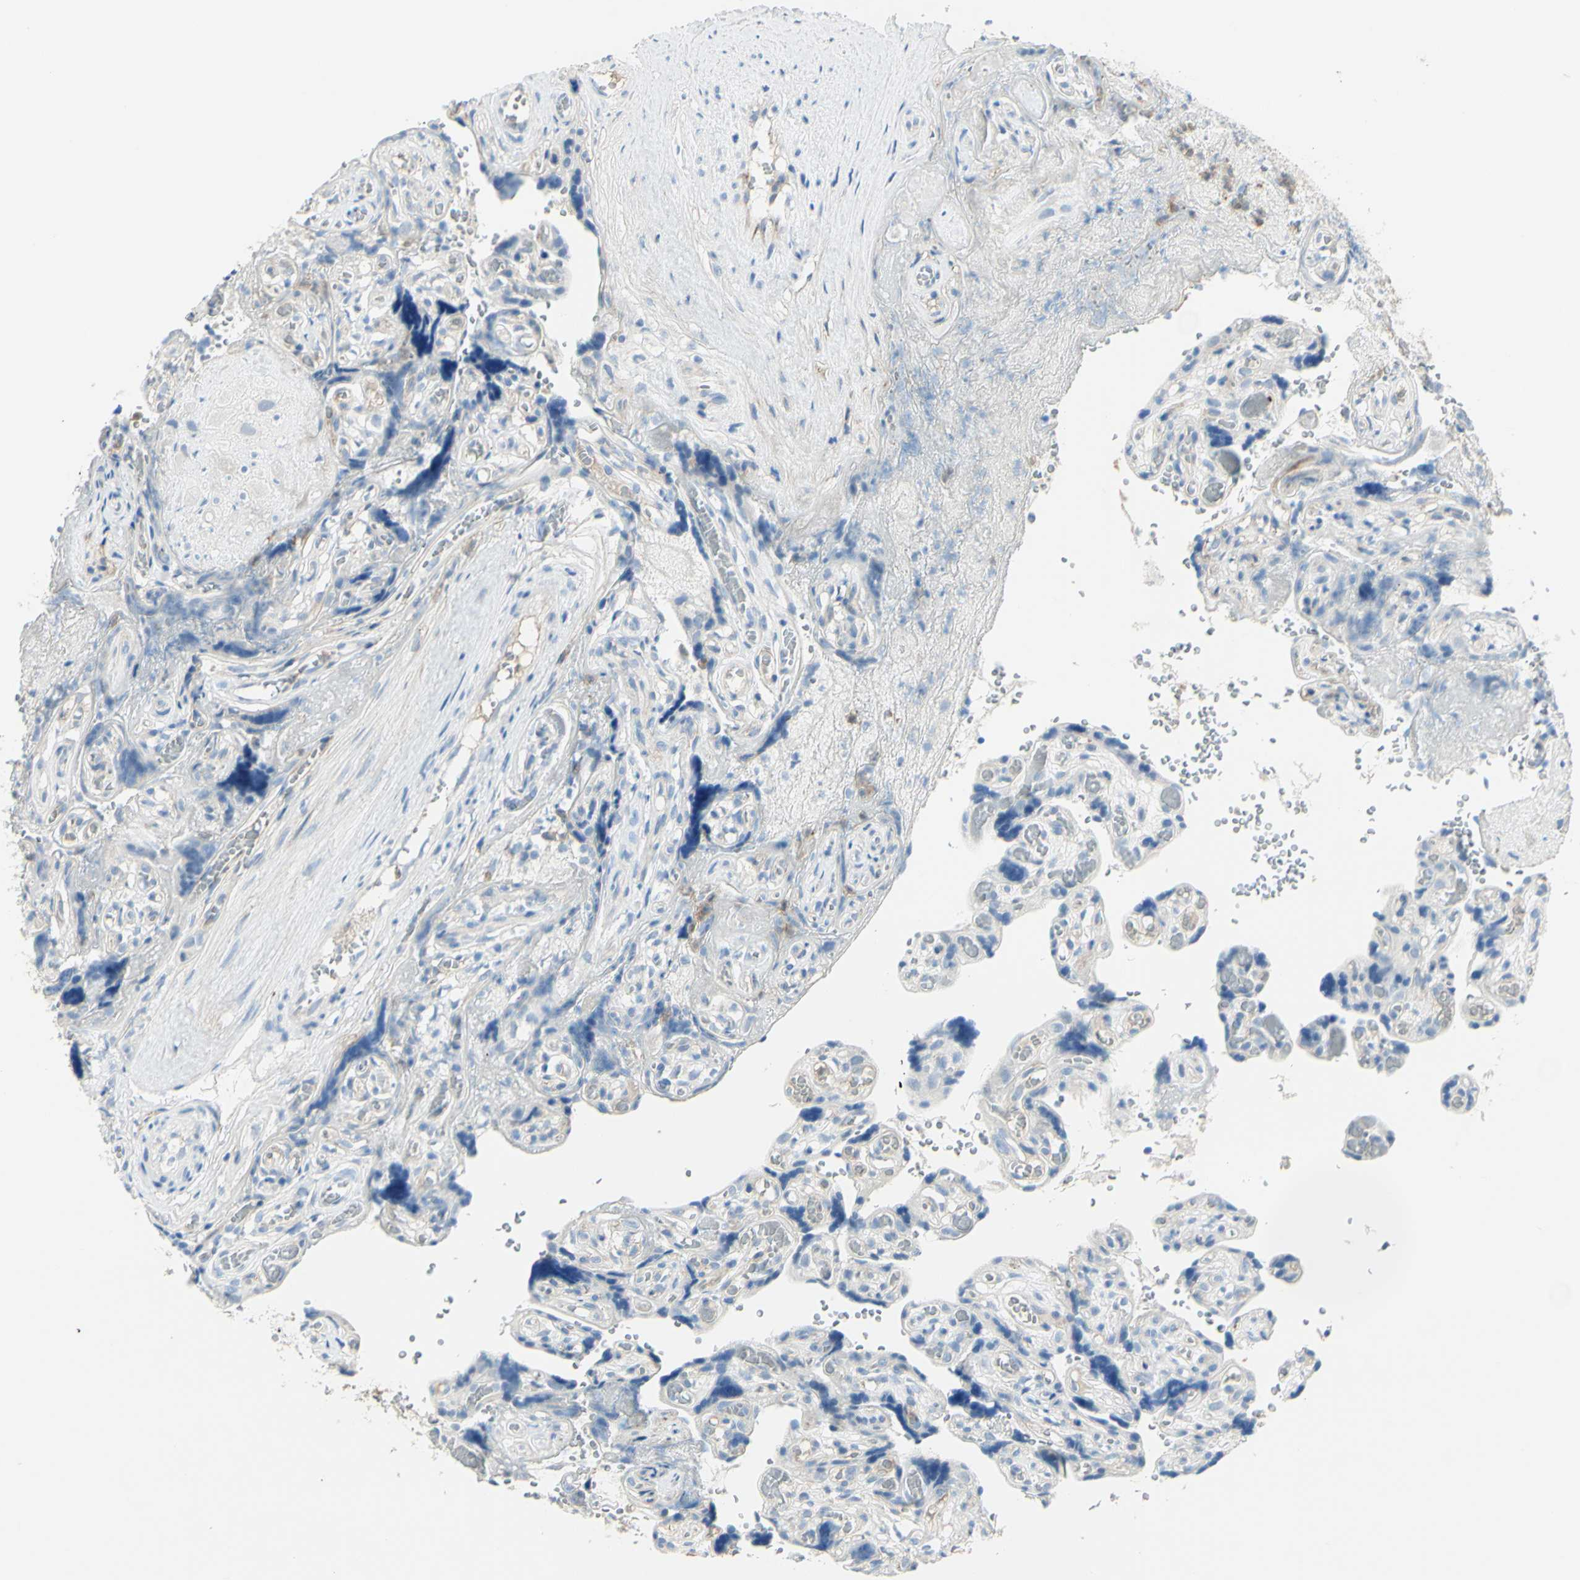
{"staining": {"intensity": "negative", "quantity": "none", "location": "none"}, "tissue": "placenta", "cell_type": "Decidual cells", "image_type": "normal", "snomed": [{"axis": "morphology", "description": "Normal tissue, NOS"}, {"axis": "topography", "description": "Placenta"}], "caption": "Placenta was stained to show a protein in brown. There is no significant staining in decidual cells. (Stains: DAB (3,3'-diaminobenzidine) immunohistochemistry with hematoxylin counter stain, Microscopy: brightfield microscopy at high magnification).", "gene": "ZNF557", "patient": {"sex": "female", "age": 30}}